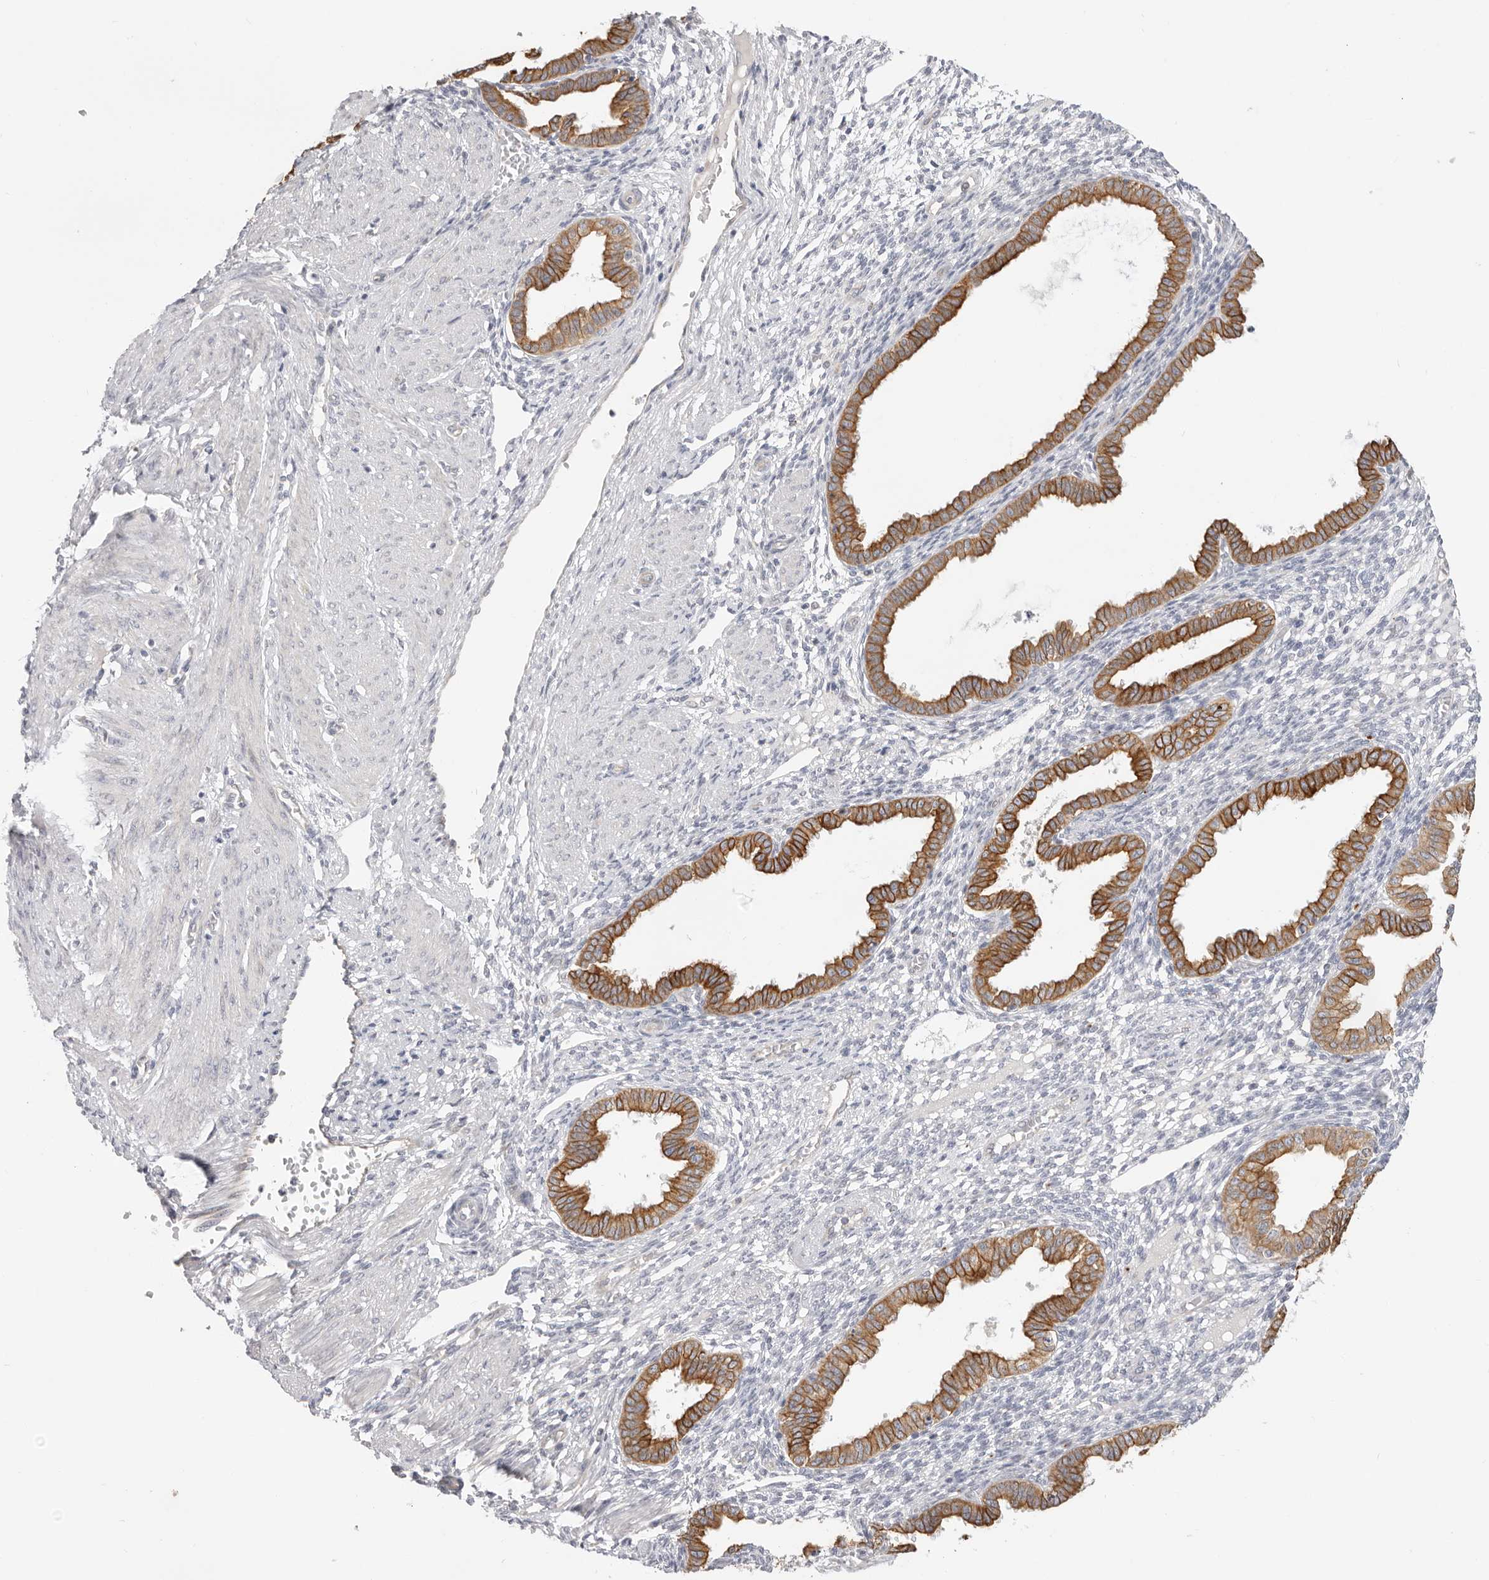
{"staining": {"intensity": "negative", "quantity": "none", "location": "none"}, "tissue": "endometrium", "cell_type": "Cells in endometrial stroma", "image_type": "normal", "snomed": [{"axis": "morphology", "description": "Normal tissue, NOS"}, {"axis": "topography", "description": "Endometrium"}], "caption": "IHC of benign endometrium demonstrates no positivity in cells in endometrial stroma.", "gene": "USH1C", "patient": {"sex": "female", "age": 33}}